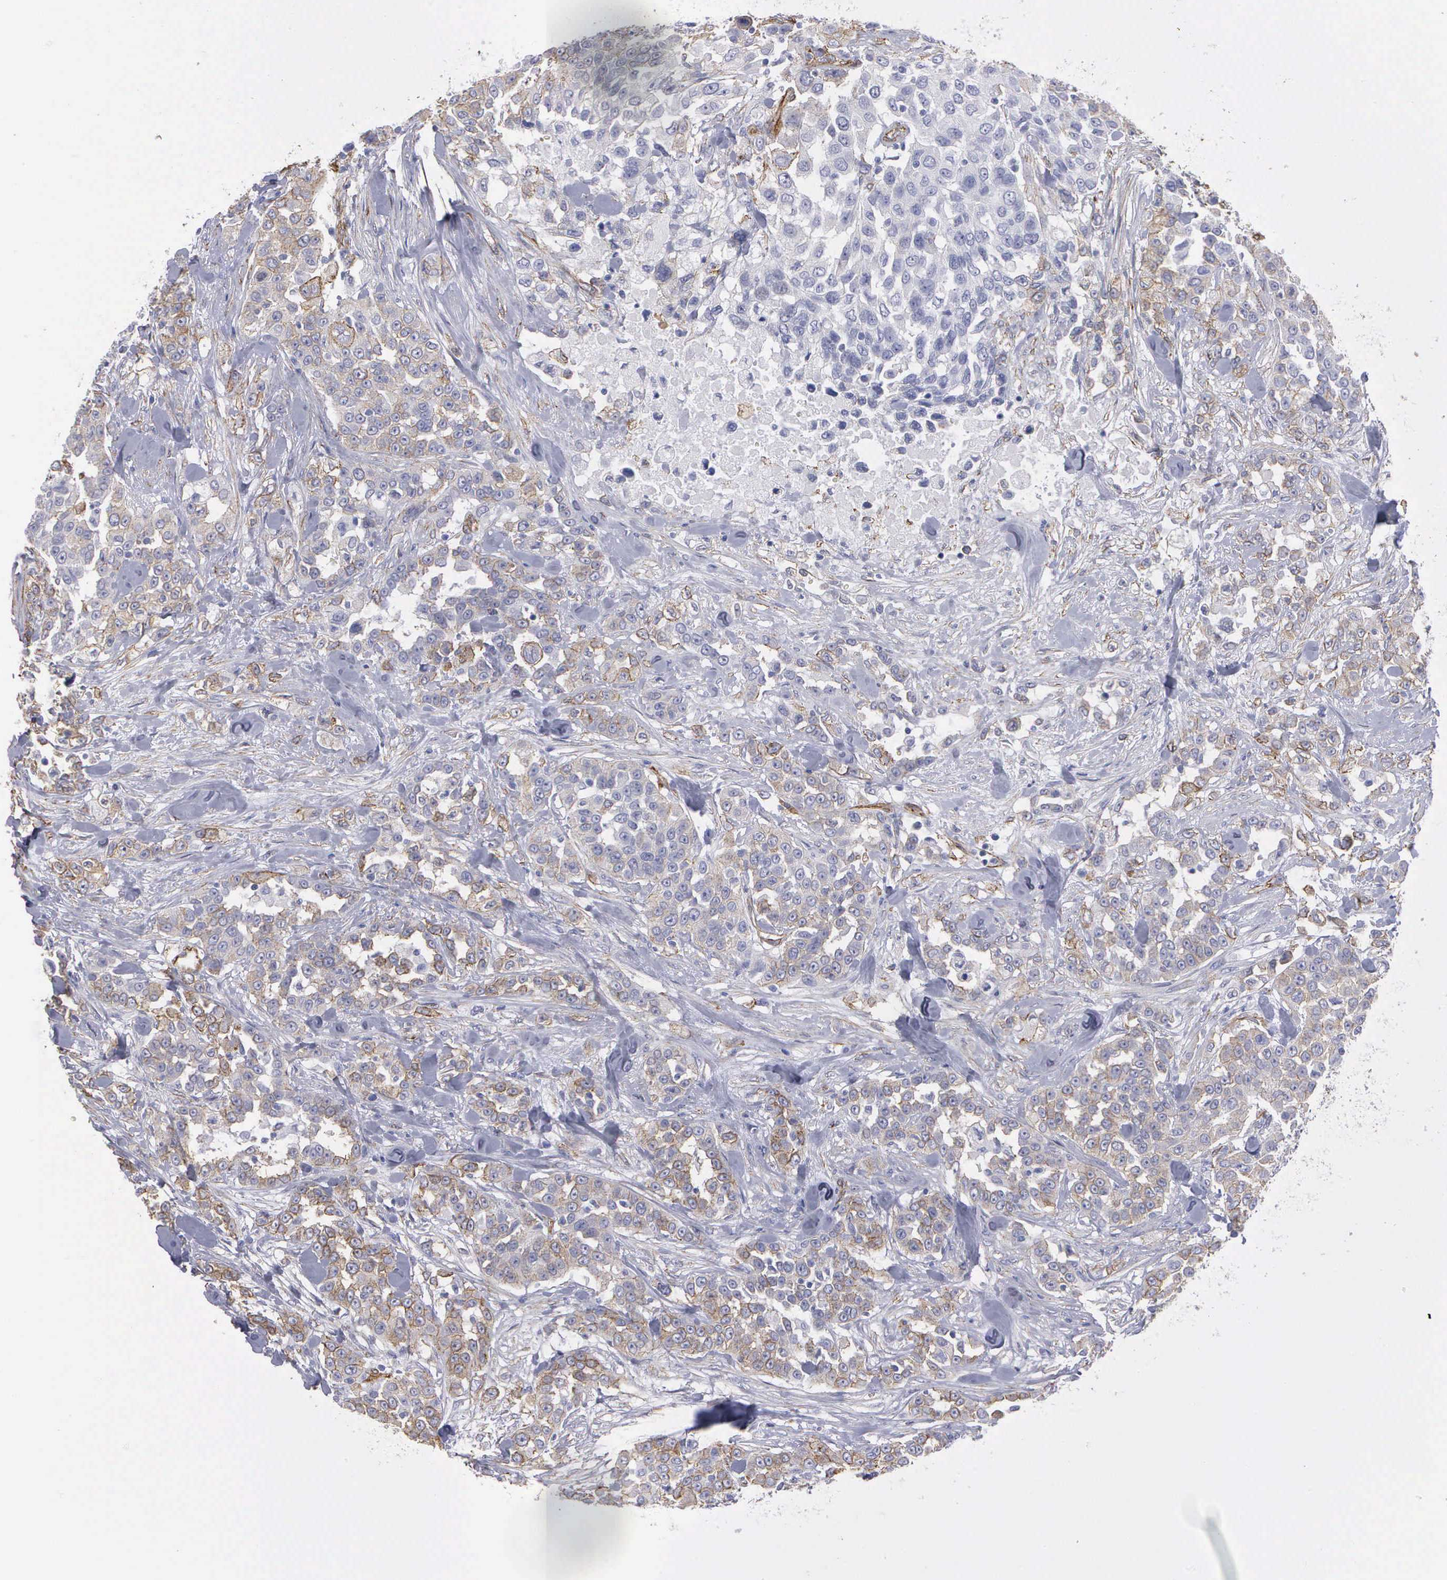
{"staining": {"intensity": "weak", "quantity": "25%-75%", "location": "cytoplasmic/membranous"}, "tissue": "urothelial cancer", "cell_type": "Tumor cells", "image_type": "cancer", "snomed": [{"axis": "morphology", "description": "Urothelial carcinoma, High grade"}, {"axis": "topography", "description": "Urinary bladder"}], "caption": "Immunohistochemistry staining of high-grade urothelial carcinoma, which reveals low levels of weak cytoplasmic/membranous staining in approximately 25%-75% of tumor cells indicating weak cytoplasmic/membranous protein positivity. The staining was performed using DAB (3,3'-diaminobenzidine) (brown) for protein detection and nuclei were counterstained in hematoxylin (blue).", "gene": "MAGEB10", "patient": {"sex": "female", "age": 80}}